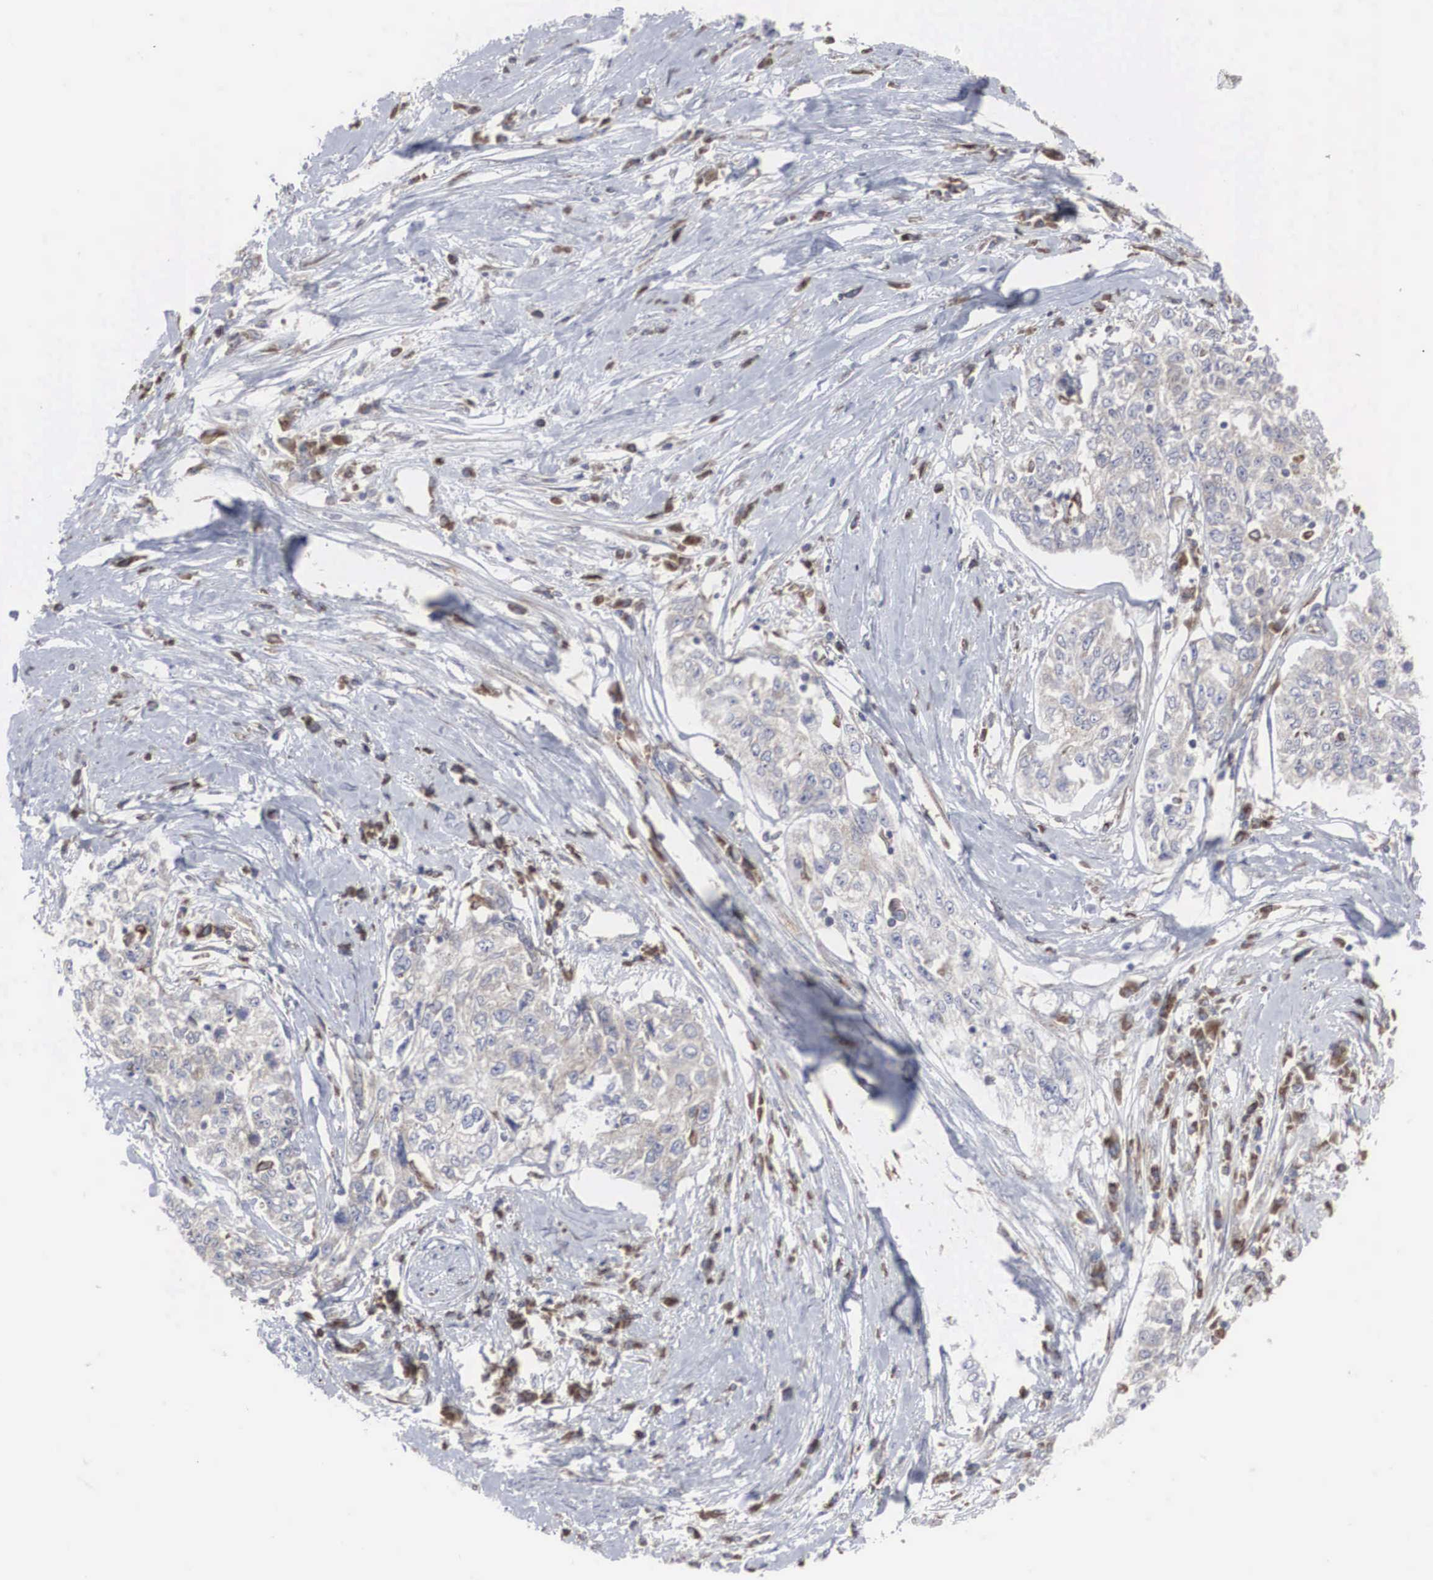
{"staining": {"intensity": "weak", "quantity": "<25%", "location": "cytoplasmic/membranous"}, "tissue": "cervical cancer", "cell_type": "Tumor cells", "image_type": "cancer", "snomed": [{"axis": "morphology", "description": "Squamous cell carcinoma, NOS"}, {"axis": "topography", "description": "Cervix"}], "caption": "Immunohistochemistry micrograph of neoplastic tissue: cervical squamous cell carcinoma stained with DAB (3,3'-diaminobenzidine) reveals no significant protein expression in tumor cells. The staining is performed using DAB (3,3'-diaminobenzidine) brown chromogen with nuclei counter-stained in using hematoxylin.", "gene": "MIA2", "patient": {"sex": "female", "age": 57}}